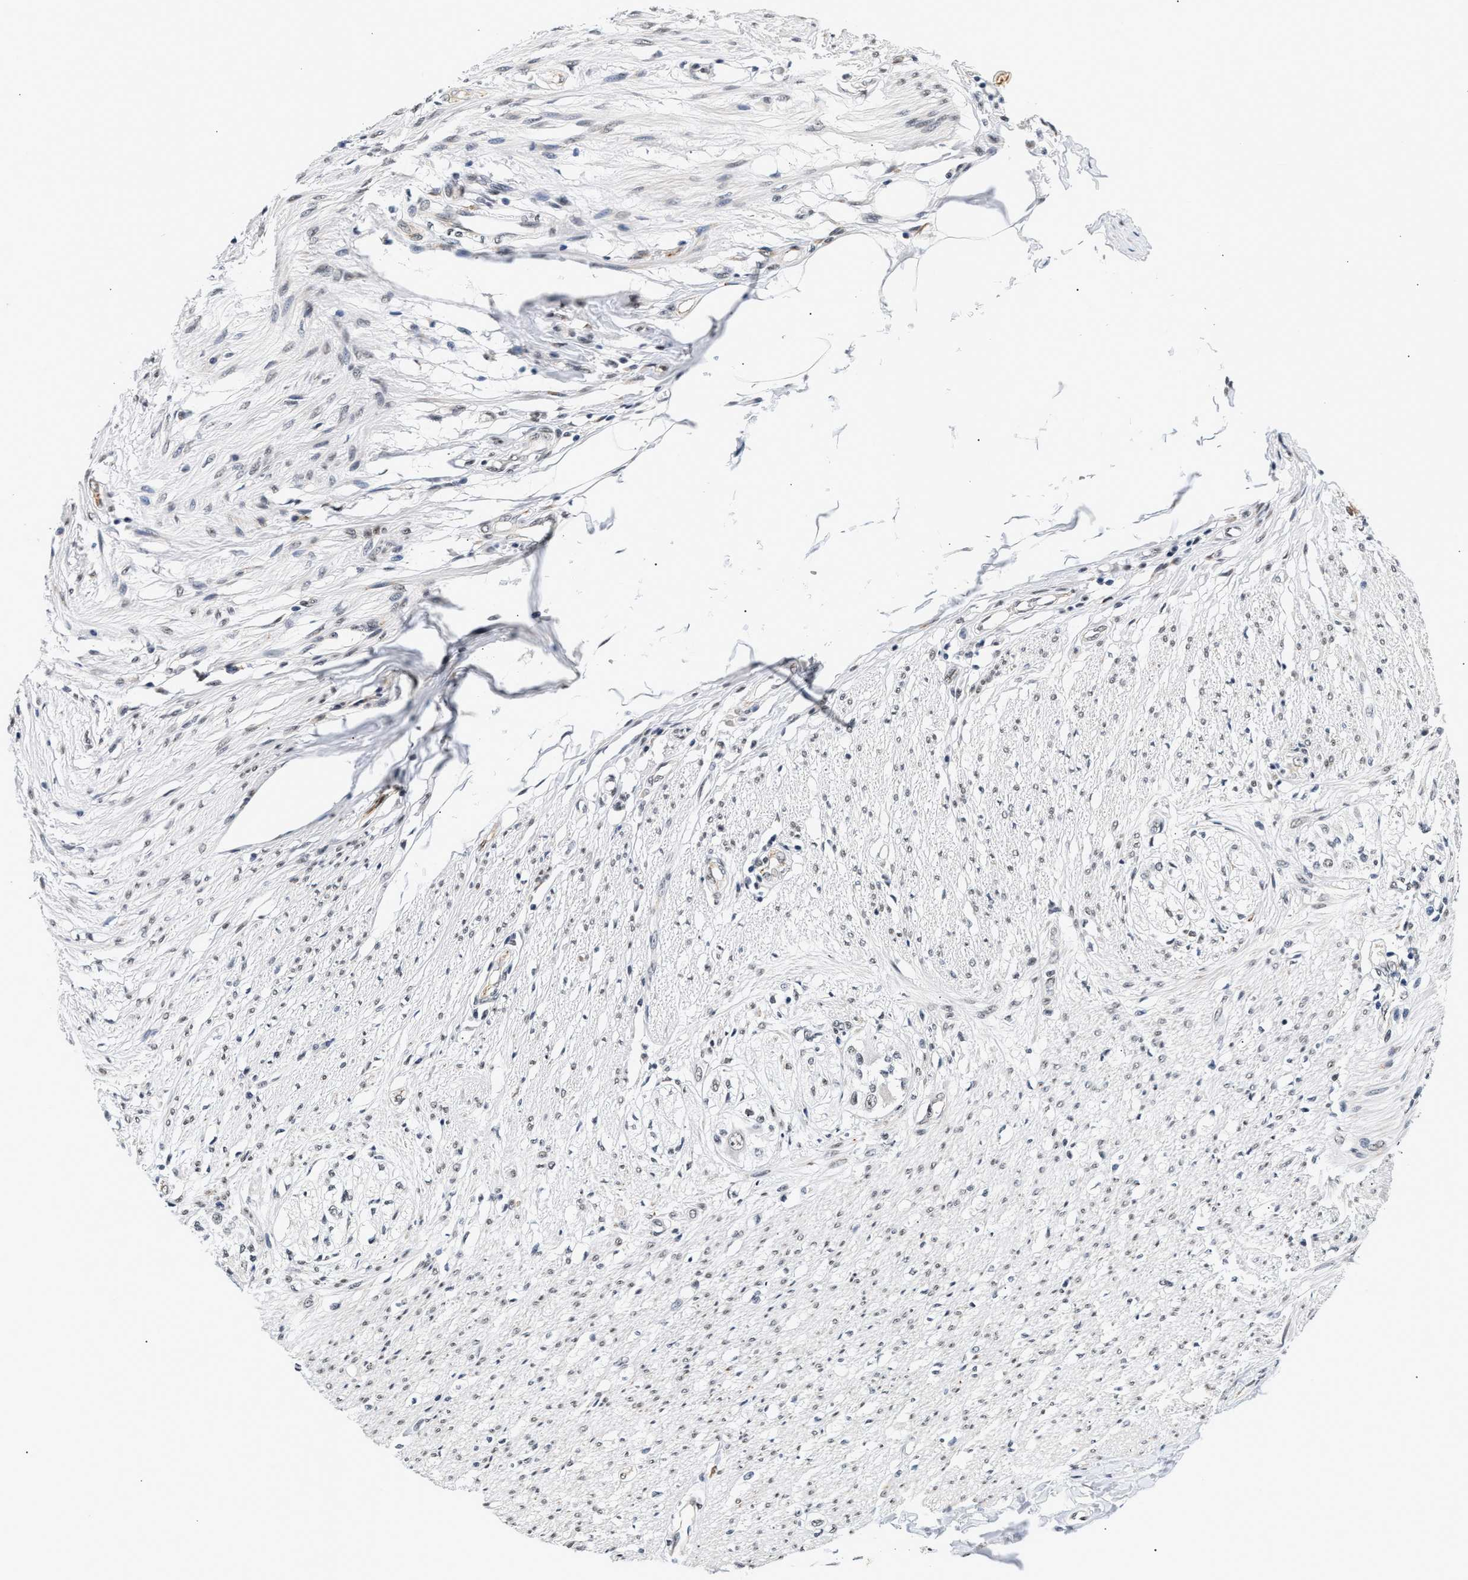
{"staining": {"intensity": "weak", "quantity": "<25%", "location": "nuclear"}, "tissue": "smooth muscle", "cell_type": "Smooth muscle cells", "image_type": "normal", "snomed": [{"axis": "morphology", "description": "Normal tissue, NOS"}, {"axis": "morphology", "description": "Adenocarcinoma, NOS"}, {"axis": "topography", "description": "Colon"}, {"axis": "topography", "description": "Peripheral nerve tissue"}], "caption": "Smooth muscle cells show no significant expression in unremarkable smooth muscle. Nuclei are stained in blue.", "gene": "THOC1", "patient": {"sex": "male", "age": 14}}